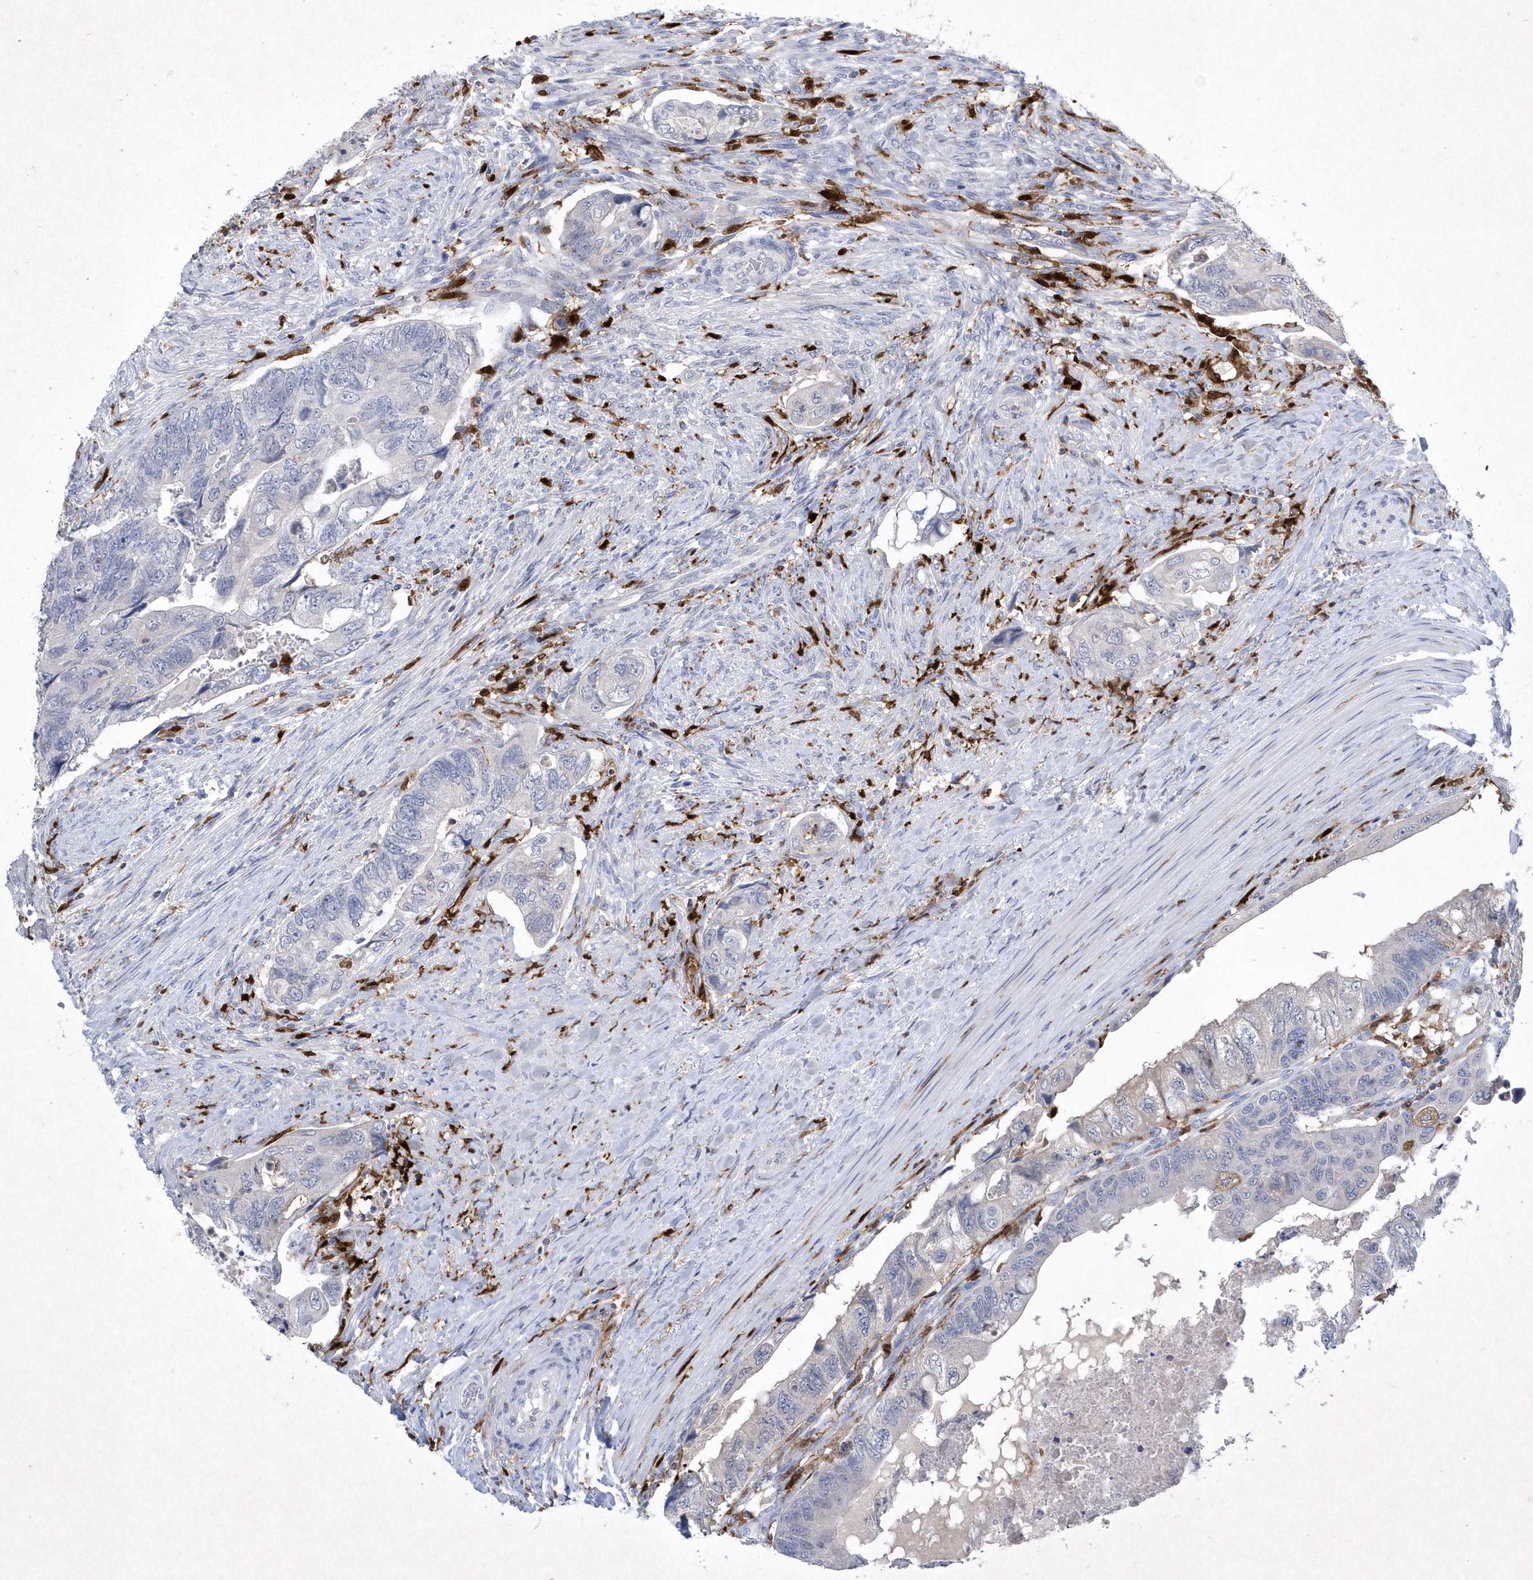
{"staining": {"intensity": "negative", "quantity": "none", "location": "none"}, "tissue": "colorectal cancer", "cell_type": "Tumor cells", "image_type": "cancer", "snomed": [{"axis": "morphology", "description": "Adenocarcinoma, NOS"}, {"axis": "topography", "description": "Rectum"}], "caption": "High power microscopy histopathology image of an IHC micrograph of adenocarcinoma (colorectal), revealing no significant staining in tumor cells.", "gene": "BHLHA15", "patient": {"sex": "male", "age": 63}}